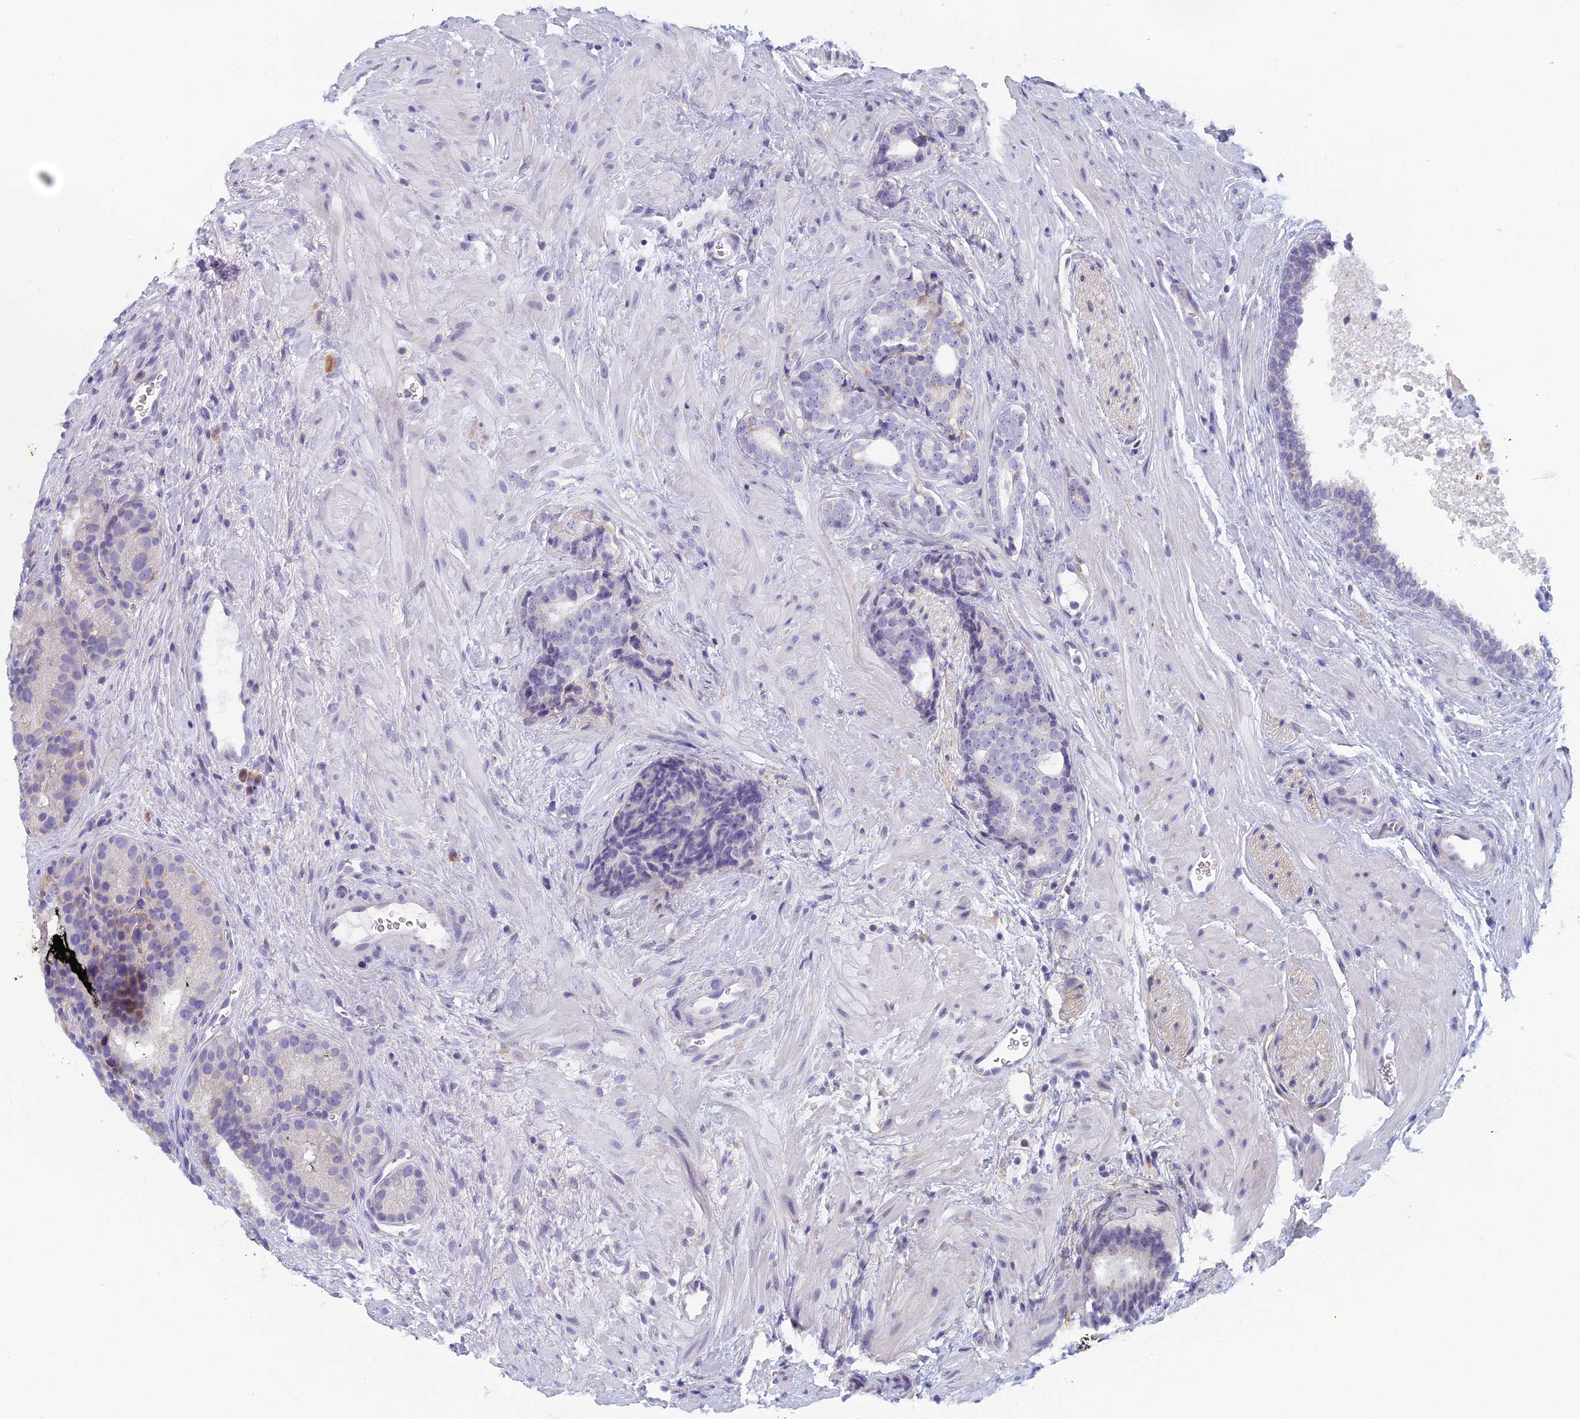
{"staining": {"intensity": "negative", "quantity": "none", "location": "none"}, "tissue": "prostate cancer", "cell_type": "Tumor cells", "image_type": "cancer", "snomed": [{"axis": "morphology", "description": "Adenocarcinoma, High grade"}, {"axis": "topography", "description": "Prostate"}], "caption": "Tumor cells are negative for protein expression in human prostate high-grade adenocarcinoma.", "gene": "DDX51", "patient": {"sex": "male", "age": 56}}